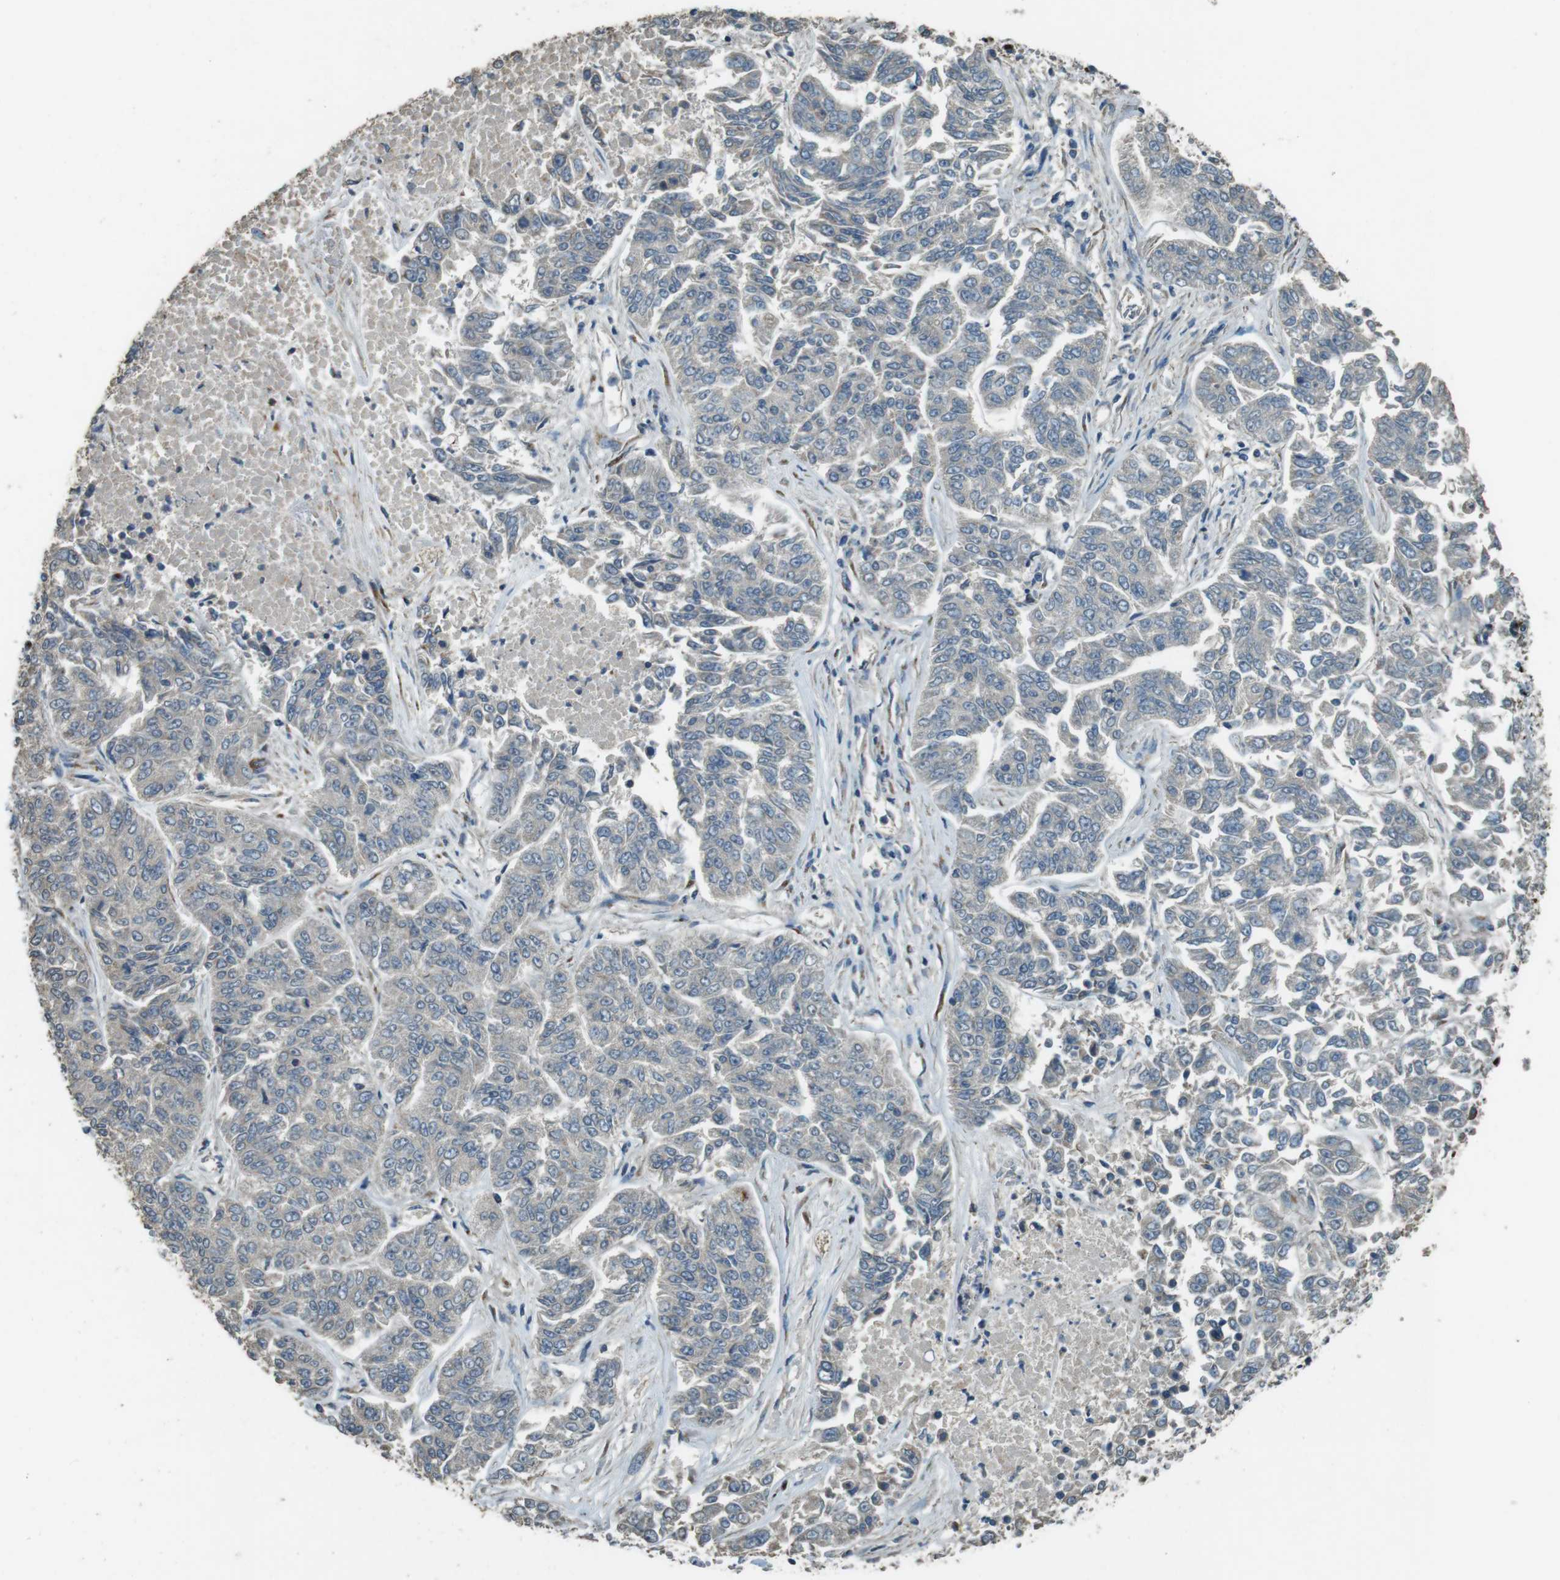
{"staining": {"intensity": "negative", "quantity": "none", "location": "none"}, "tissue": "lung cancer", "cell_type": "Tumor cells", "image_type": "cancer", "snomed": [{"axis": "morphology", "description": "Adenocarcinoma, NOS"}, {"axis": "topography", "description": "Lung"}], "caption": "IHC of human lung adenocarcinoma demonstrates no staining in tumor cells. (DAB (3,3'-diaminobenzidine) immunohistochemistry with hematoxylin counter stain).", "gene": "TMEM115", "patient": {"sex": "male", "age": 84}}